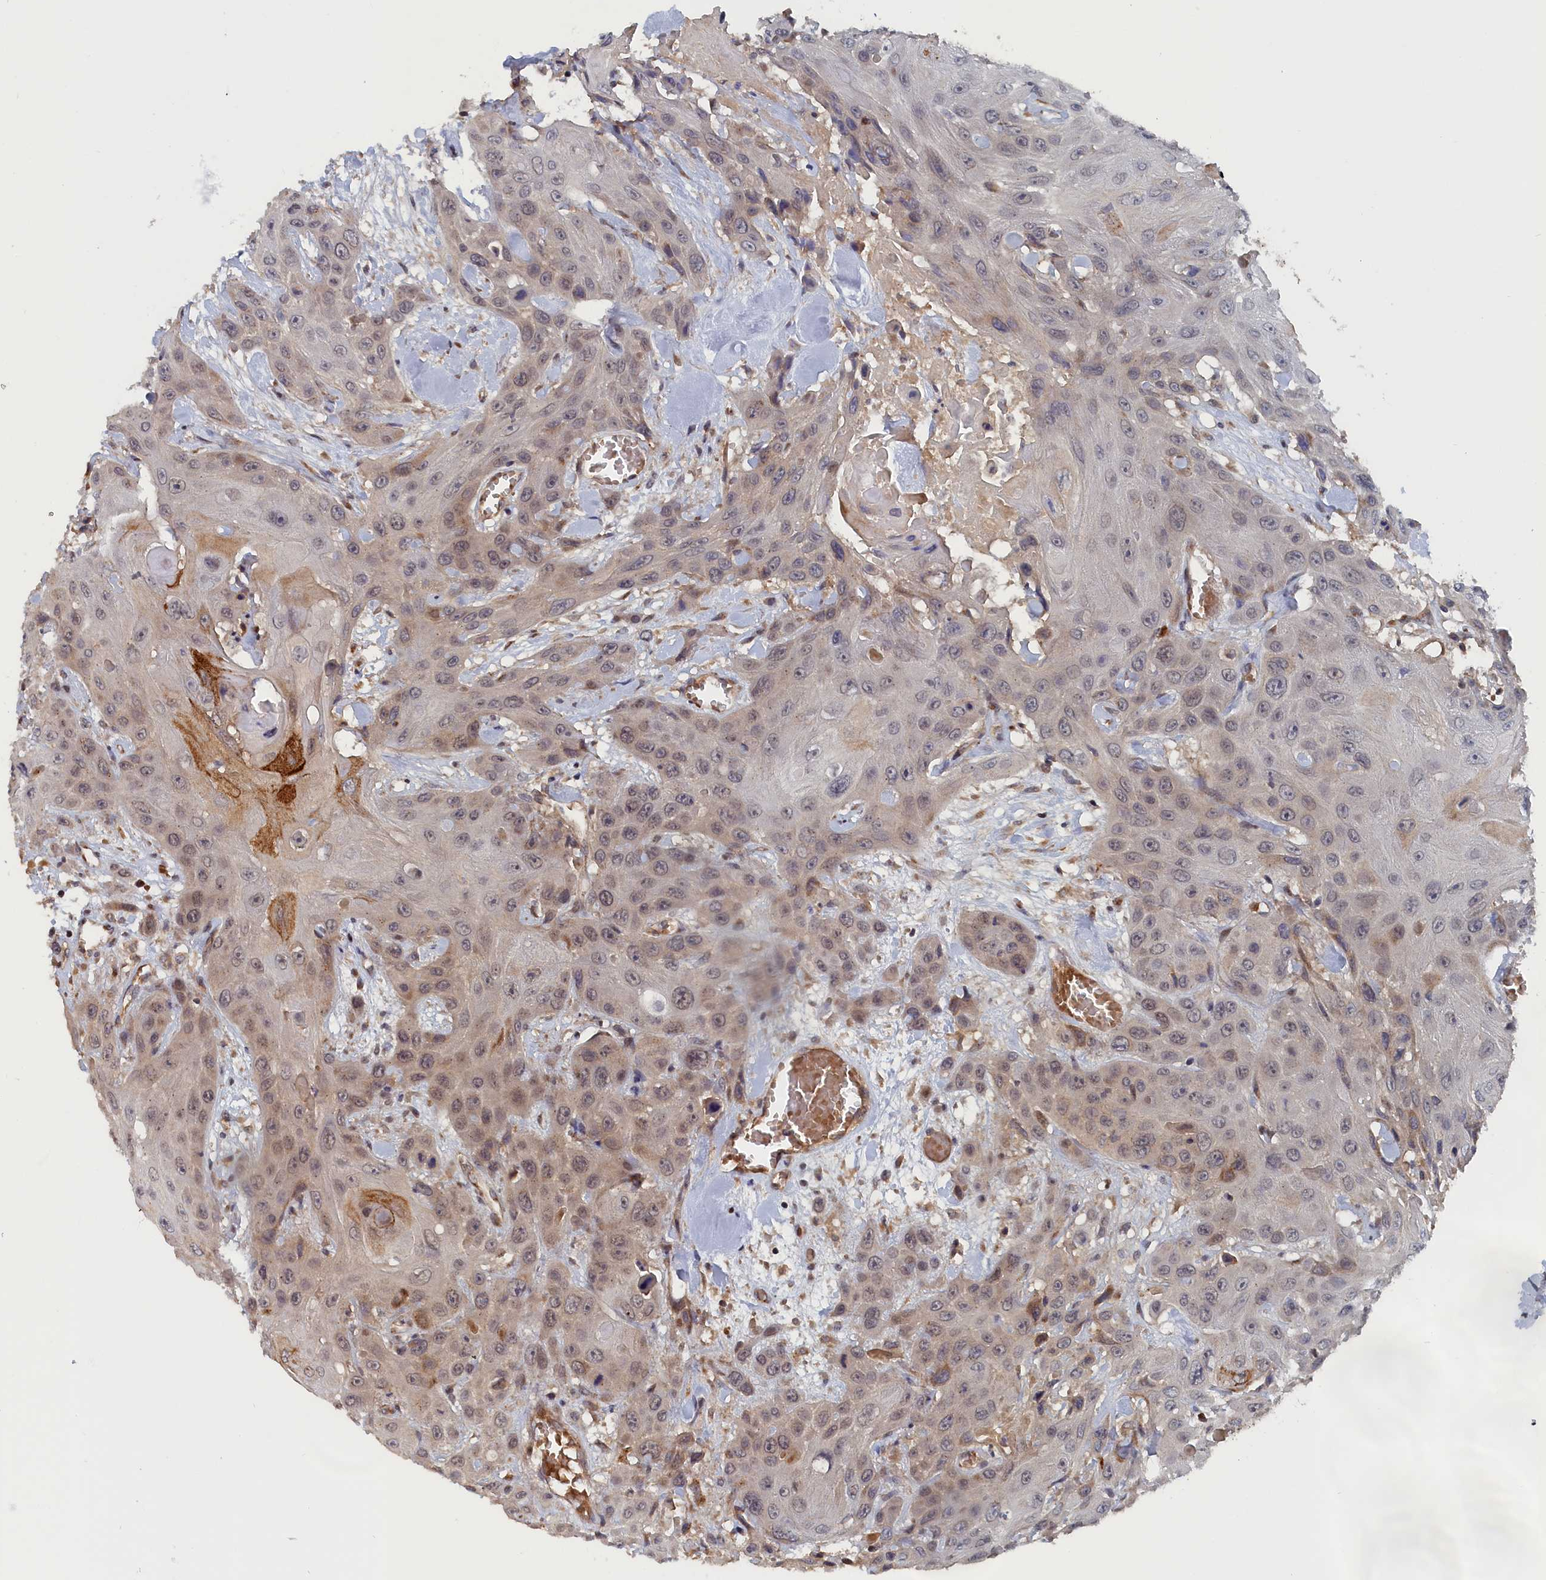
{"staining": {"intensity": "weak", "quantity": "<25%", "location": "cytoplasmic/membranous"}, "tissue": "head and neck cancer", "cell_type": "Tumor cells", "image_type": "cancer", "snomed": [{"axis": "morphology", "description": "Squamous cell carcinoma, NOS"}, {"axis": "topography", "description": "Head-Neck"}], "caption": "Squamous cell carcinoma (head and neck) stained for a protein using IHC exhibits no positivity tumor cells.", "gene": "TRAPPC2L", "patient": {"sex": "male", "age": 81}}